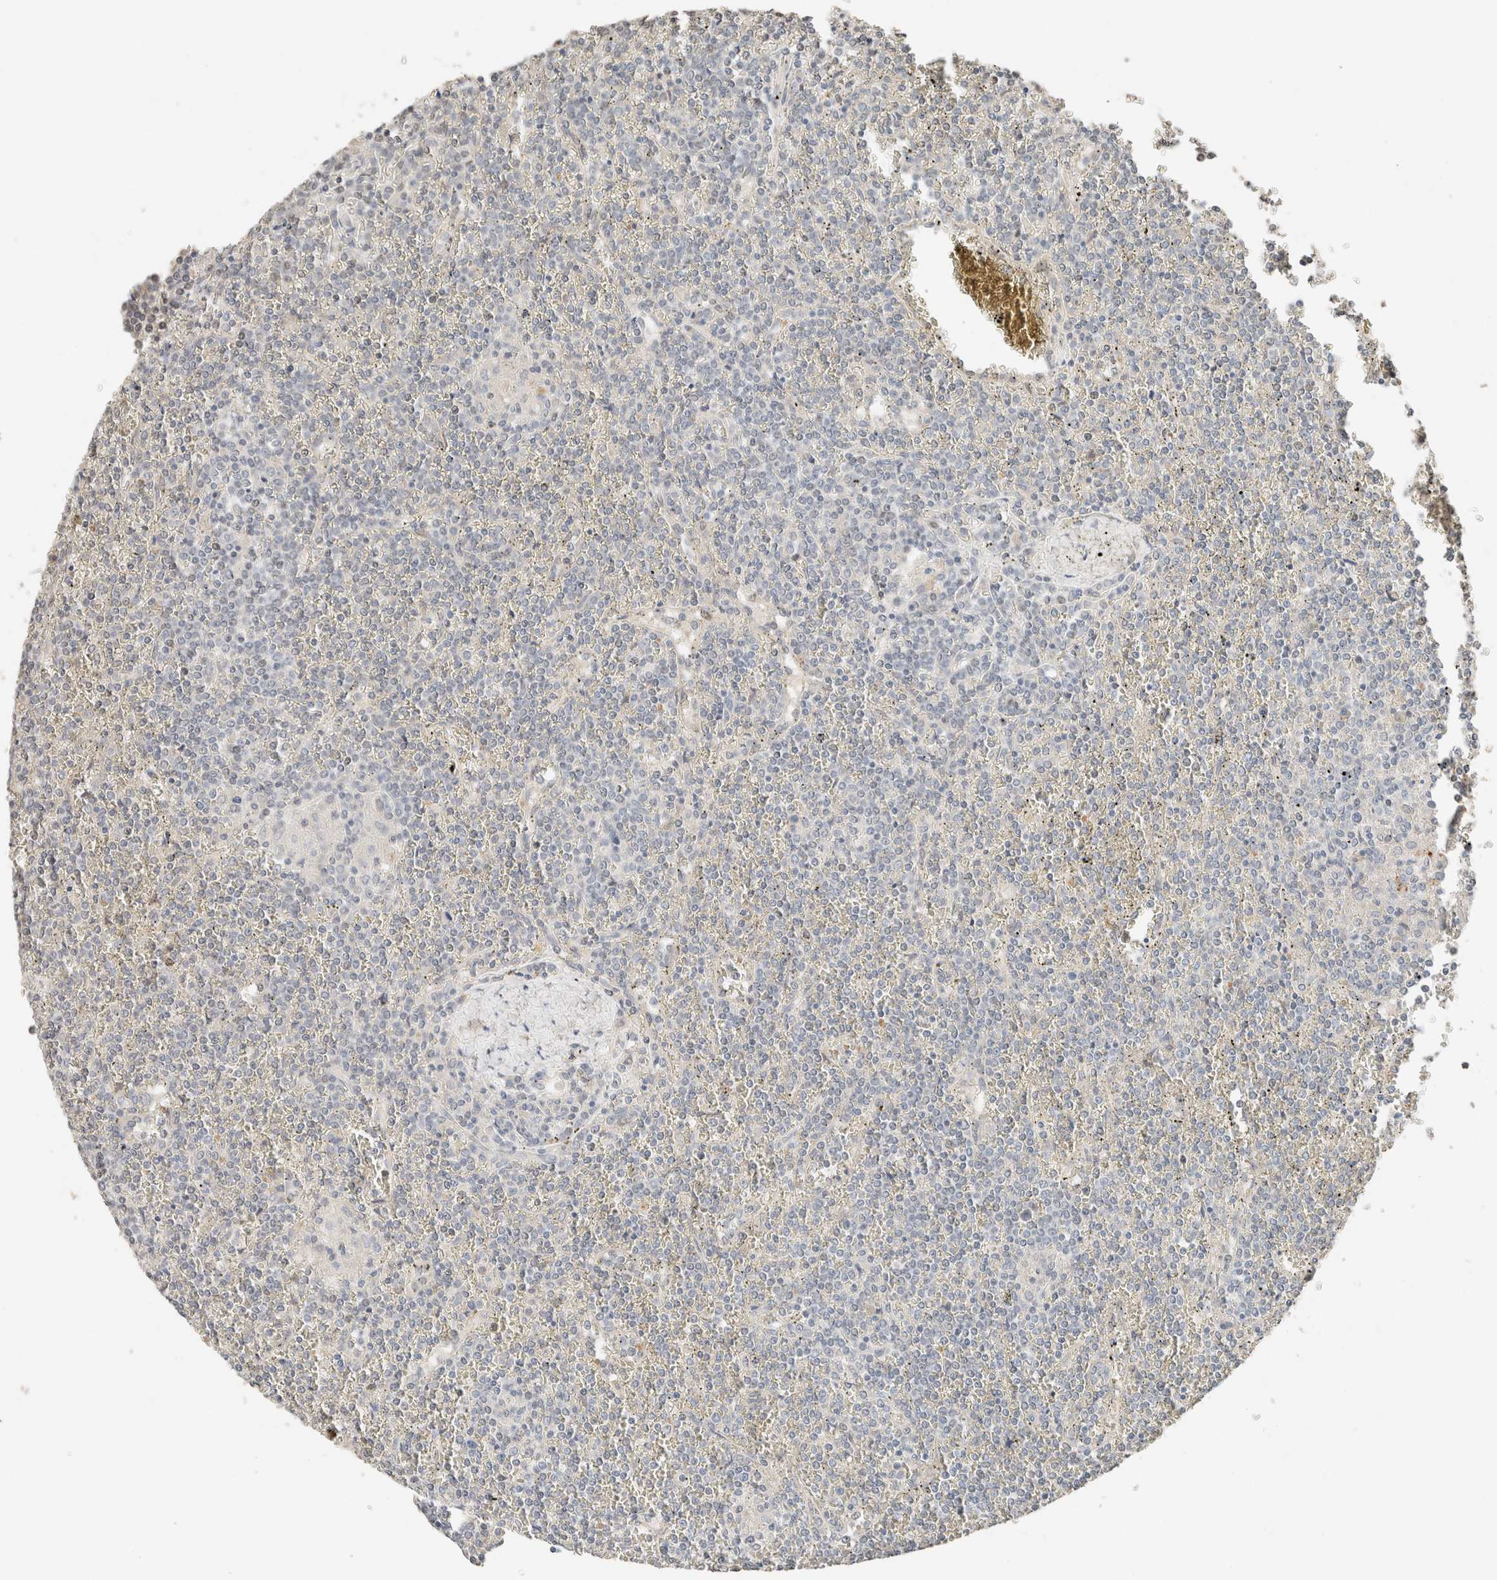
{"staining": {"intensity": "weak", "quantity": "<25%", "location": "nuclear"}, "tissue": "lymphoma", "cell_type": "Tumor cells", "image_type": "cancer", "snomed": [{"axis": "morphology", "description": "Malignant lymphoma, non-Hodgkin's type, Low grade"}, {"axis": "topography", "description": "Spleen"}], "caption": "Protein analysis of low-grade malignant lymphoma, non-Hodgkin's type demonstrates no significant expression in tumor cells.", "gene": "TUBD1", "patient": {"sex": "female", "age": 19}}